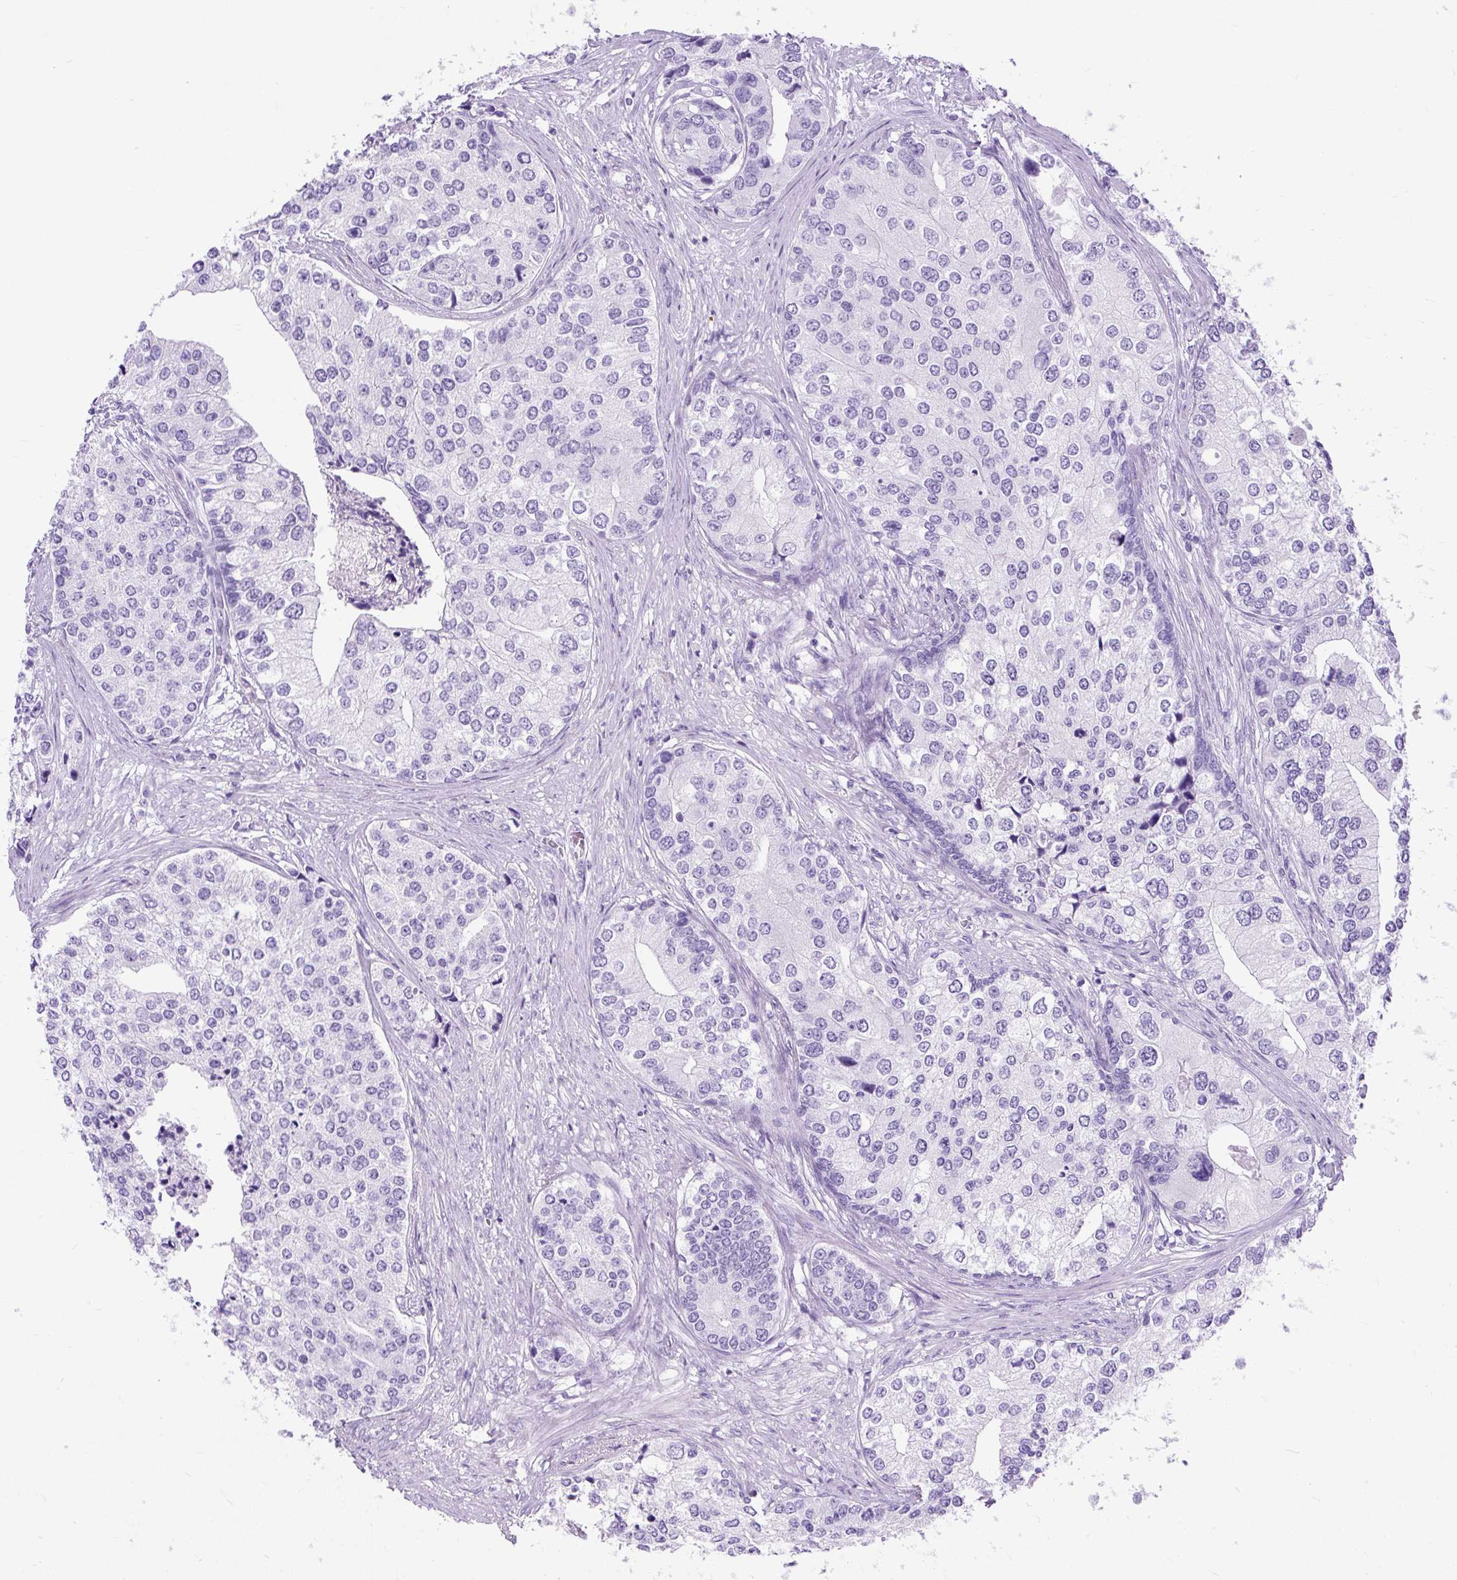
{"staining": {"intensity": "negative", "quantity": "none", "location": "none"}, "tissue": "prostate cancer", "cell_type": "Tumor cells", "image_type": "cancer", "snomed": [{"axis": "morphology", "description": "Adenocarcinoma, High grade"}, {"axis": "topography", "description": "Prostate"}], "caption": "Immunohistochemistry (IHC) of human prostate cancer (adenocarcinoma (high-grade)) displays no expression in tumor cells.", "gene": "PVALB", "patient": {"sex": "male", "age": 62}}